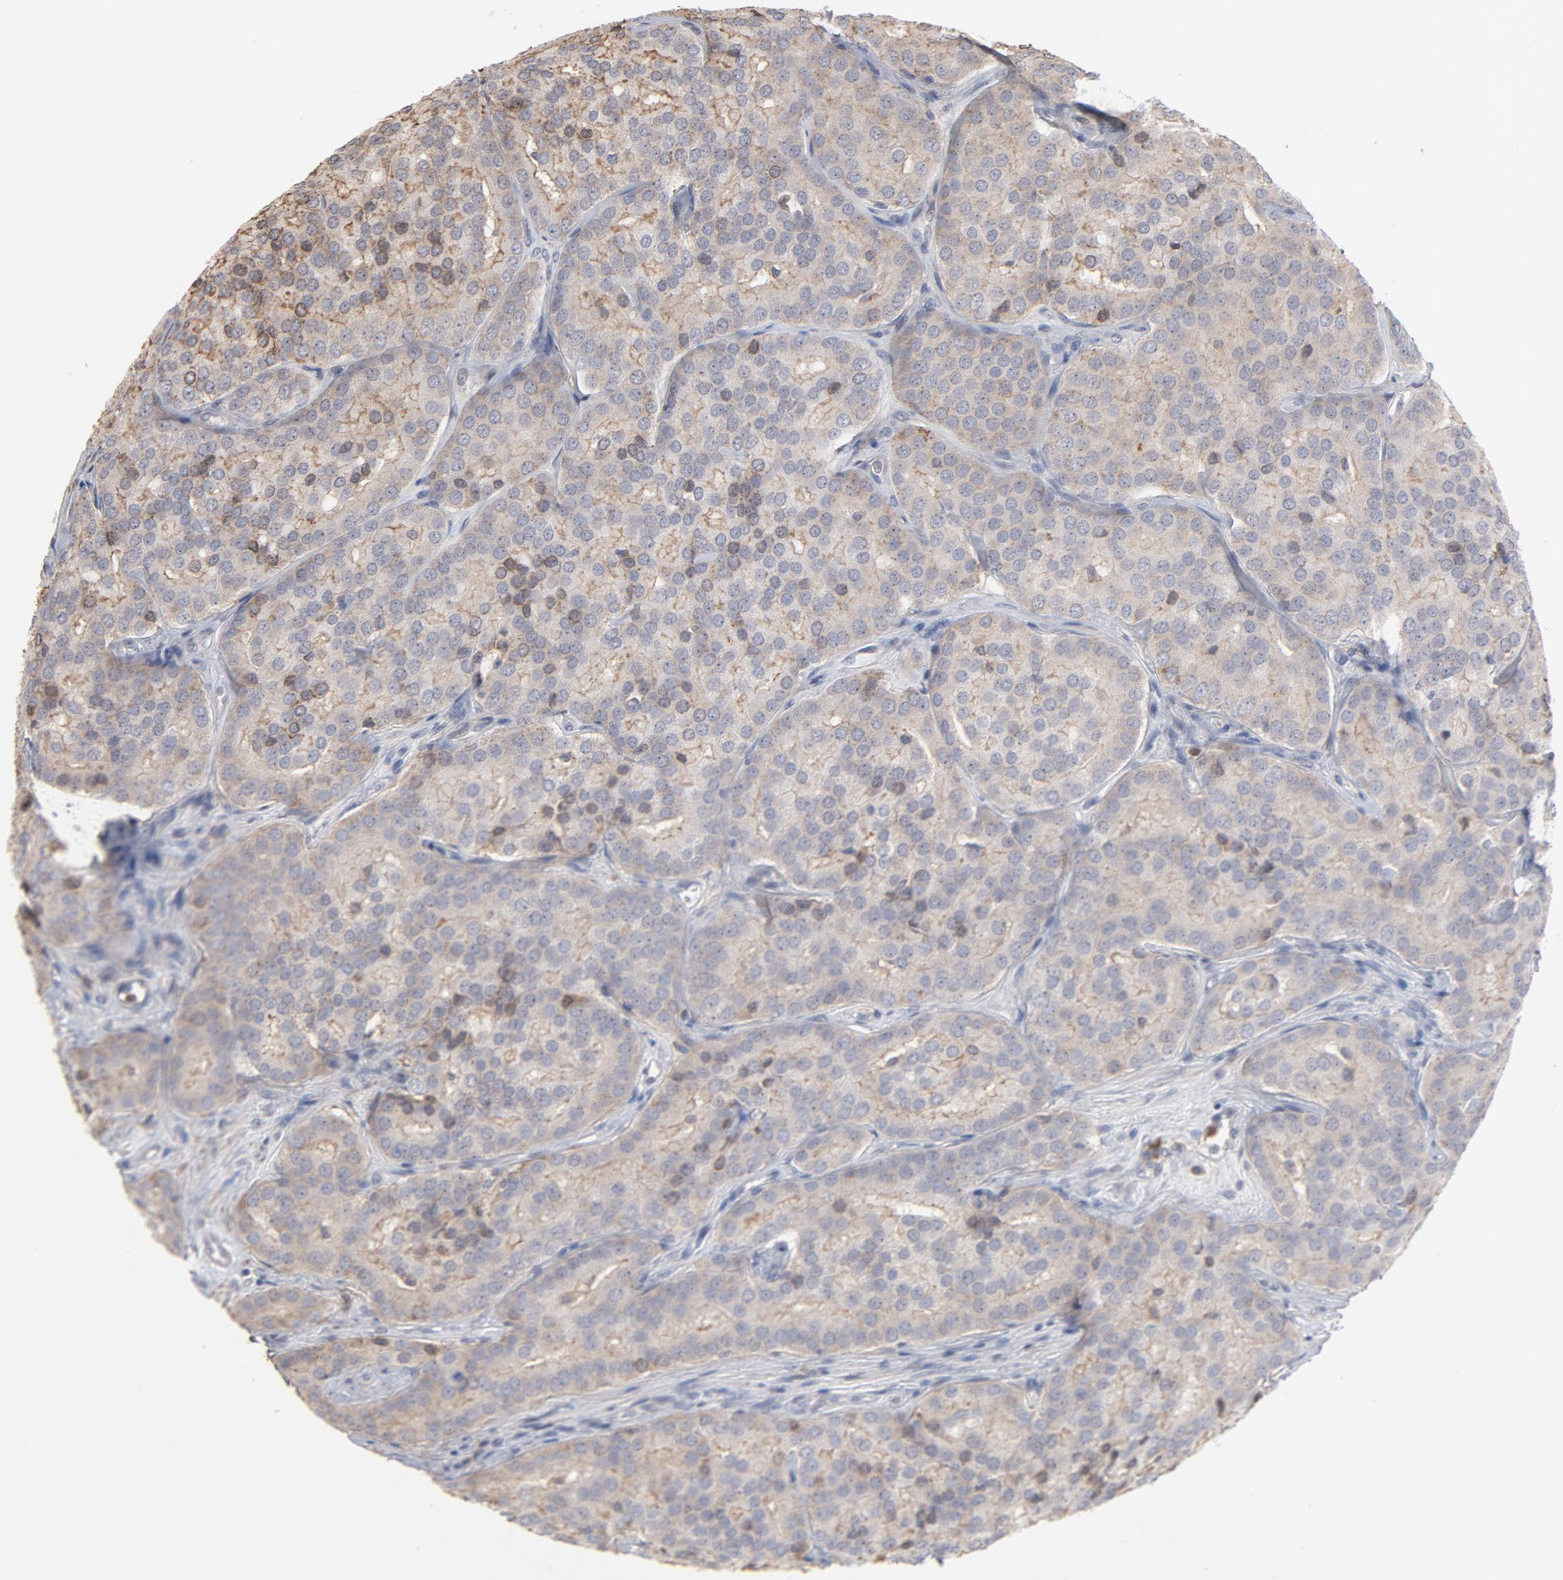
{"staining": {"intensity": "moderate", "quantity": ">75%", "location": "cytoplasmic/membranous,nuclear"}, "tissue": "prostate cancer", "cell_type": "Tumor cells", "image_type": "cancer", "snomed": [{"axis": "morphology", "description": "Adenocarcinoma, High grade"}, {"axis": "topography", "description": "Prostate"}], "caption": "Immunohistochemical staining of human prostate cancer demonstrates medium levels of moderate cytoplasmic/membranous and nuclear positivity in approximately >75% of tumor cells. (DAB (3,3'-diaminobenzidine) IHC with brightfield microscopy, high magnification).", "gene": "PNMA1", "patient": {"sex": "male", "age": 64}}